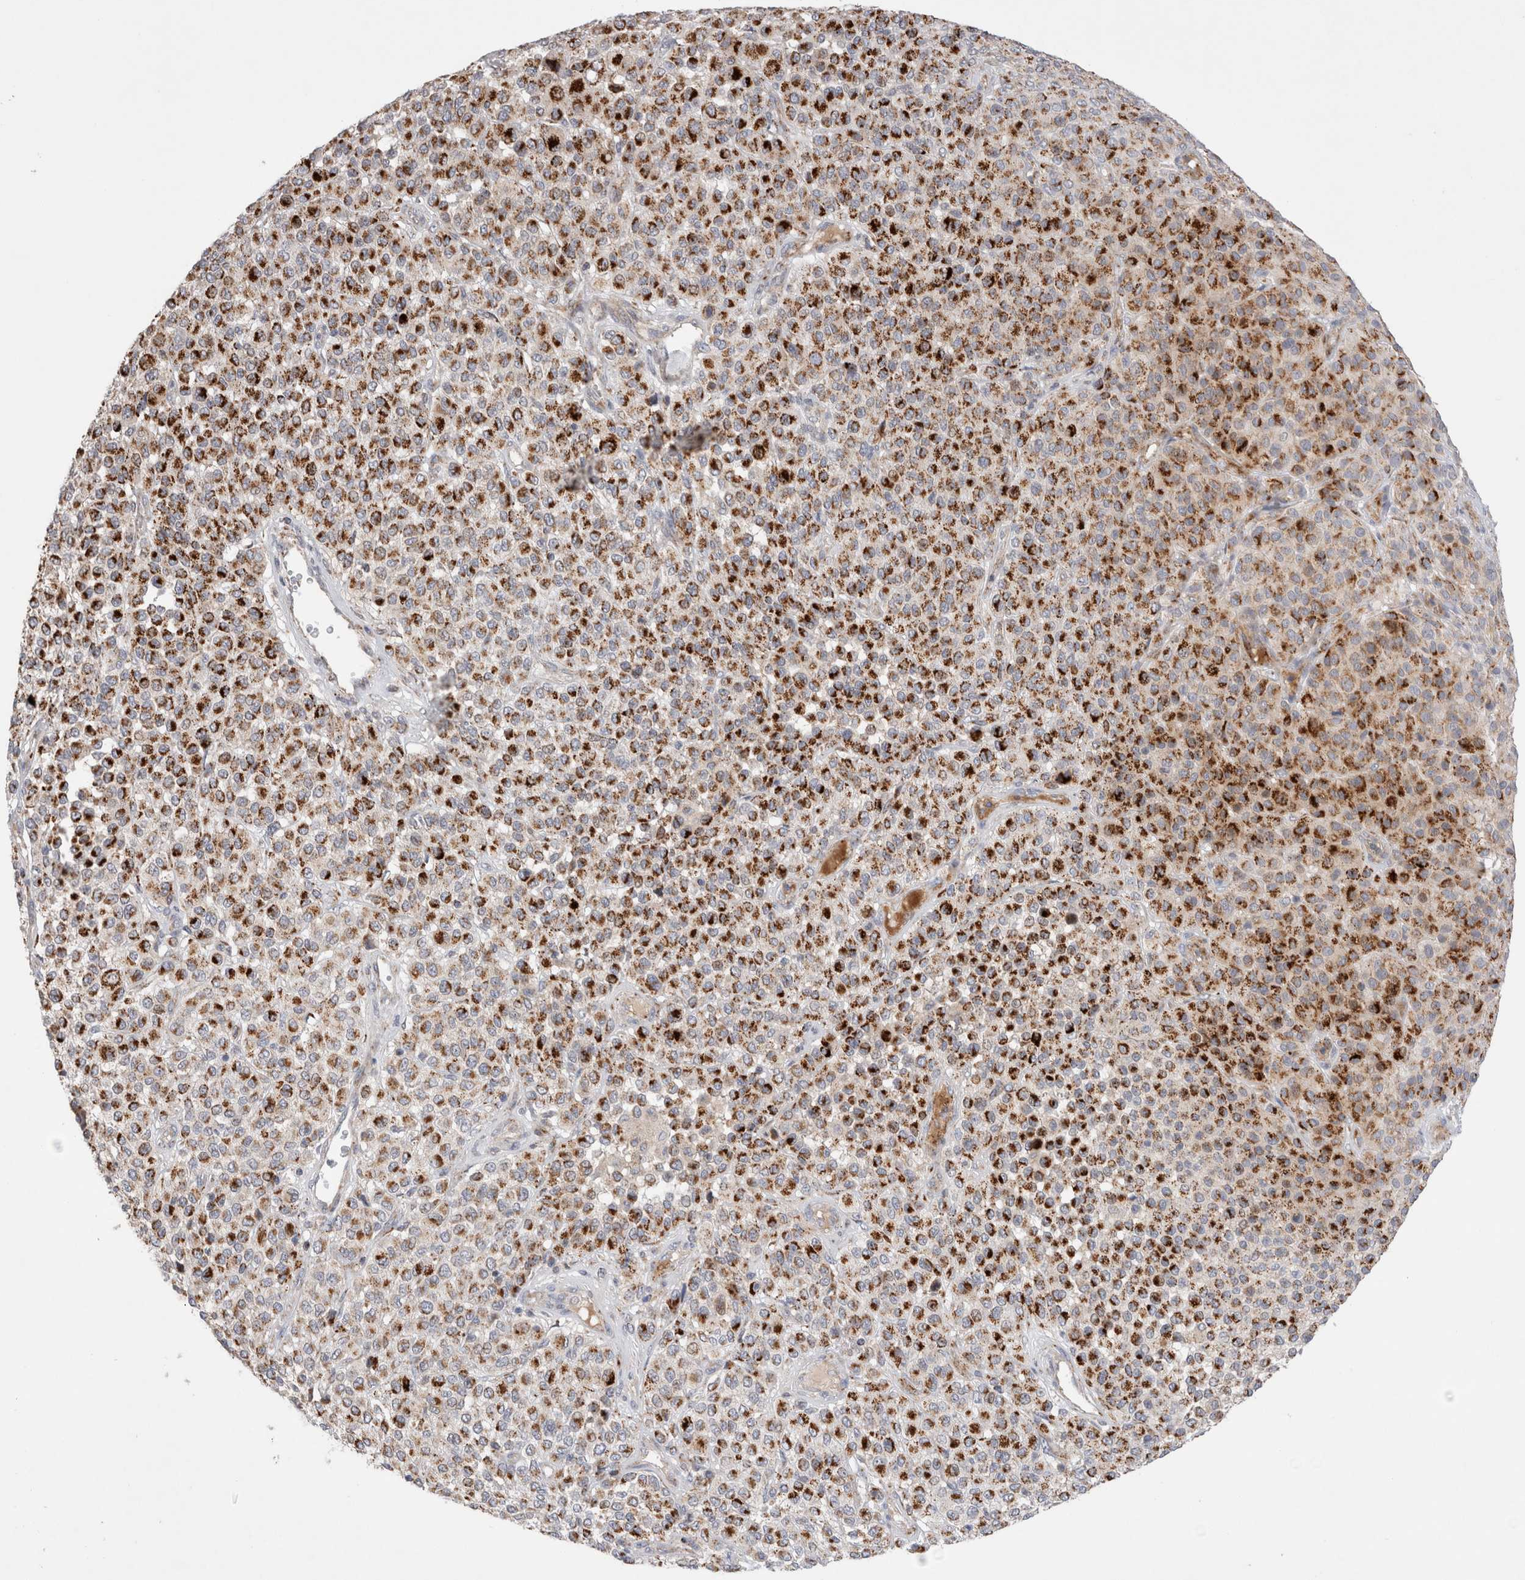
{"staining": {"intensity": "strong", "quantity": ">75%", "location": "cytoplasmic/membranous"}, "tissue": "melanoma", "cell_type": "Tumor cells", "image_type": "cancer", "snomed": [{"axis": "morphology", "description": "Malignant melanoma, Metastatic site"}, {"axis": "topography", "description": "Pancreas"}], "caption": "DAB (3,3'-diaminobenzidine) immunohistochemical staining of human malignant melanoma (metastatic site) reveals strong cytoplasmic/membranous protein positivity in approximately >75% of tumor cells. Immunohistochemistry (ihc) stains the protein of interest in brown and the nuclei are stained blue.", "gene": "CHADL", "patient": {"sex": "female", "age": 30}}